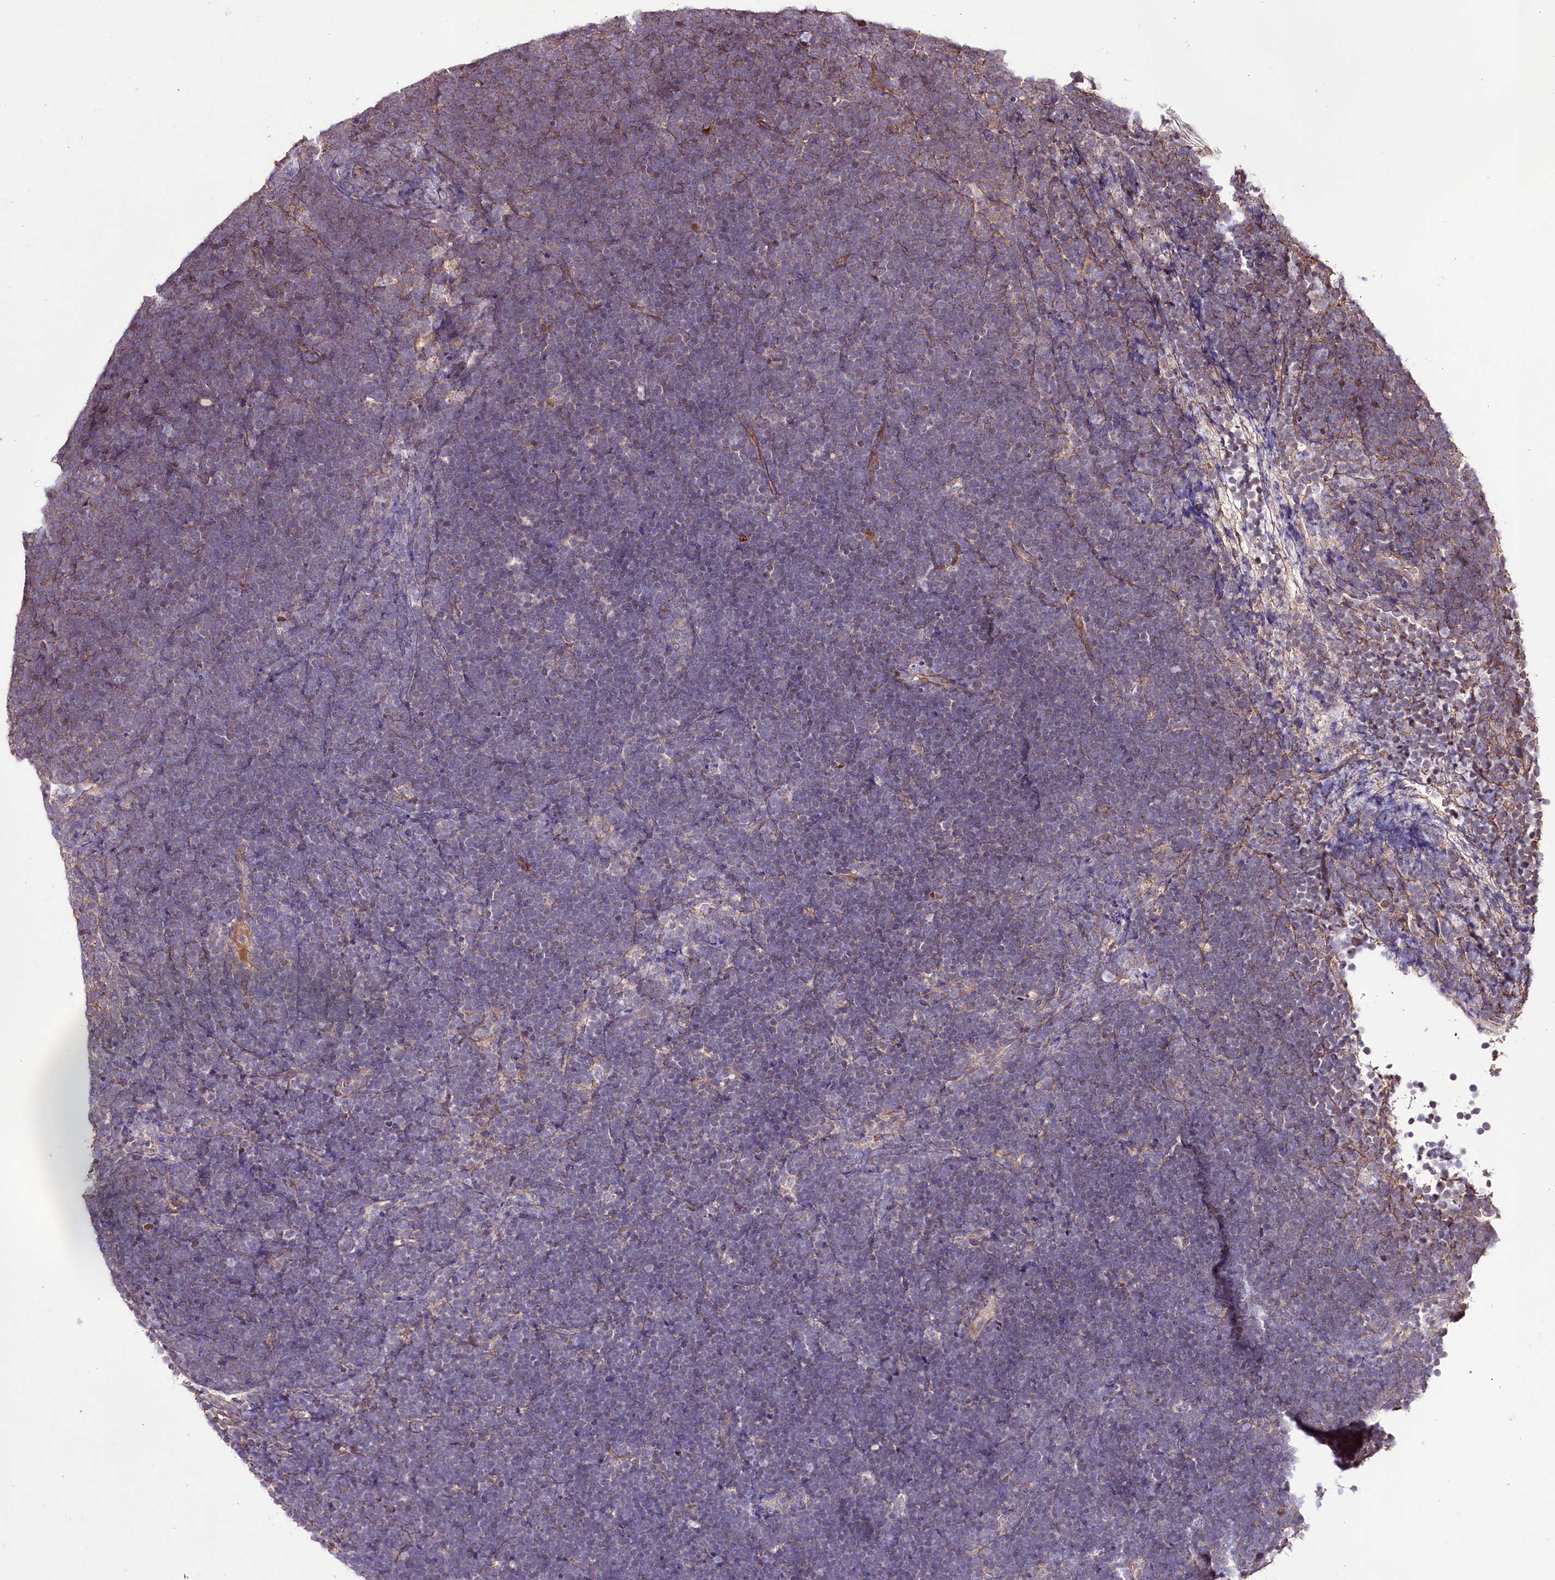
{"staining": {"intensity": "negative", "quantity": "none", "location": "none"}, "tissue": "lymphoma", "cell_type": "Tumor cells", "image_type": "cancer", "snomed": [{"axis": "morphology", "description": "Malignant lymphoma, non-Hodgkin's type, High grade"}, {"axis": "topography", "description": "Lymph node"}], "caption": "Tumor cells show no significant expression in high-grade malignant lymphoma, non-Hodgkin's type.", "gene": "WWC1", "patient": {"sex": "male", "age": 13}}